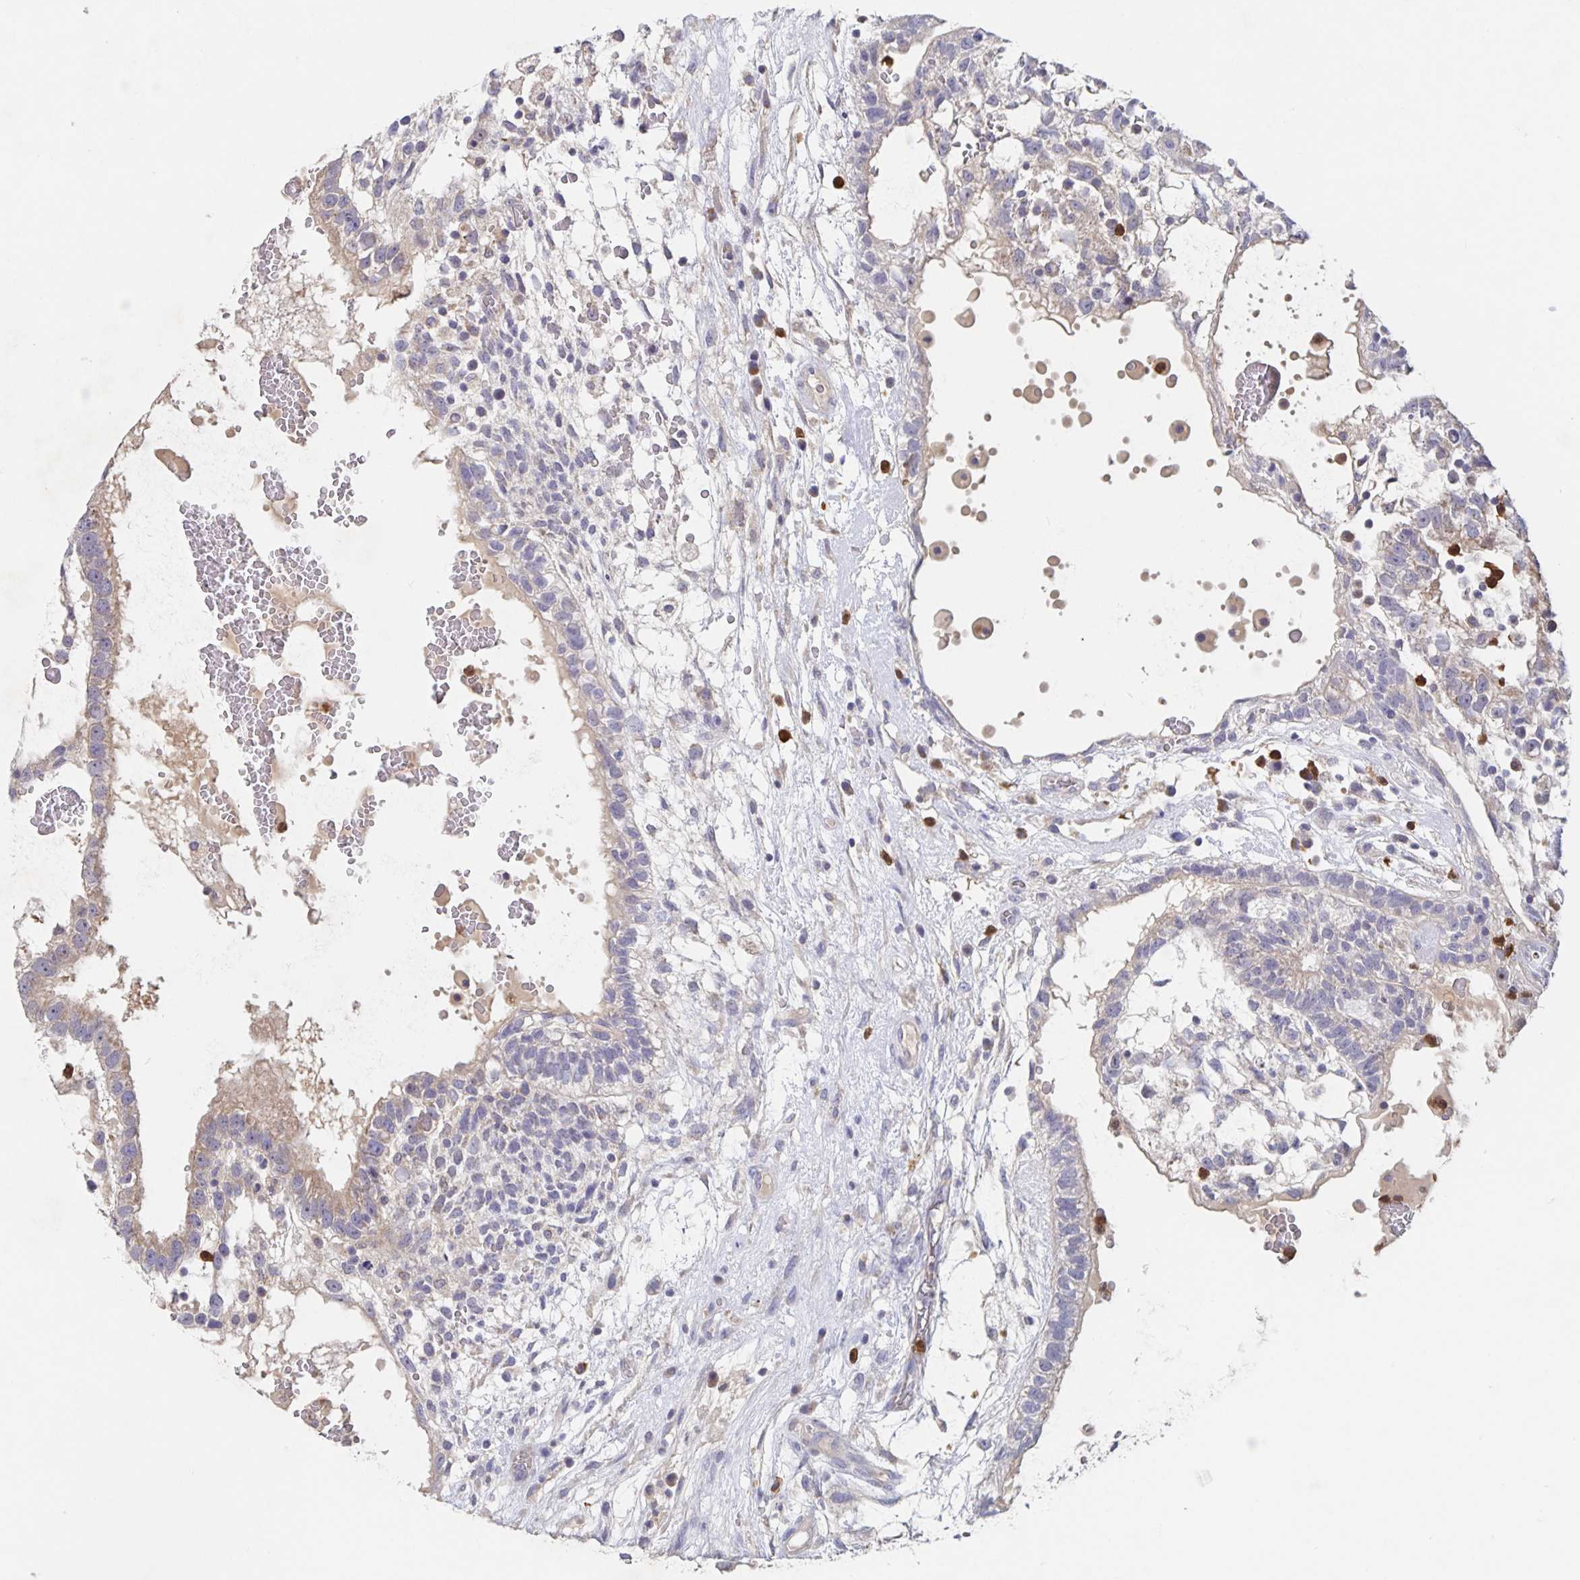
{"staining": {"intensity": "weak", "quantity": "<25%", "location": "cytoplasmic/membranous"}, "tissue": "testis cancer", "cell_type": "Tumor cells", "image_type": "cancer", "snomed": [{"axis": "morphology", "description": "Normal tissue, NOS"}, {"axis": "morphology", "description": "Carcinoma, Embryonal, NOS"}, {"axis": "topography", "description": "Testis"}], "caption": "Tumor cells show no significant protein positivity in embryonal carcinoma (testis).", "gene": "CDC42BPG", "patient": {"sex": "male", "age": 32}}